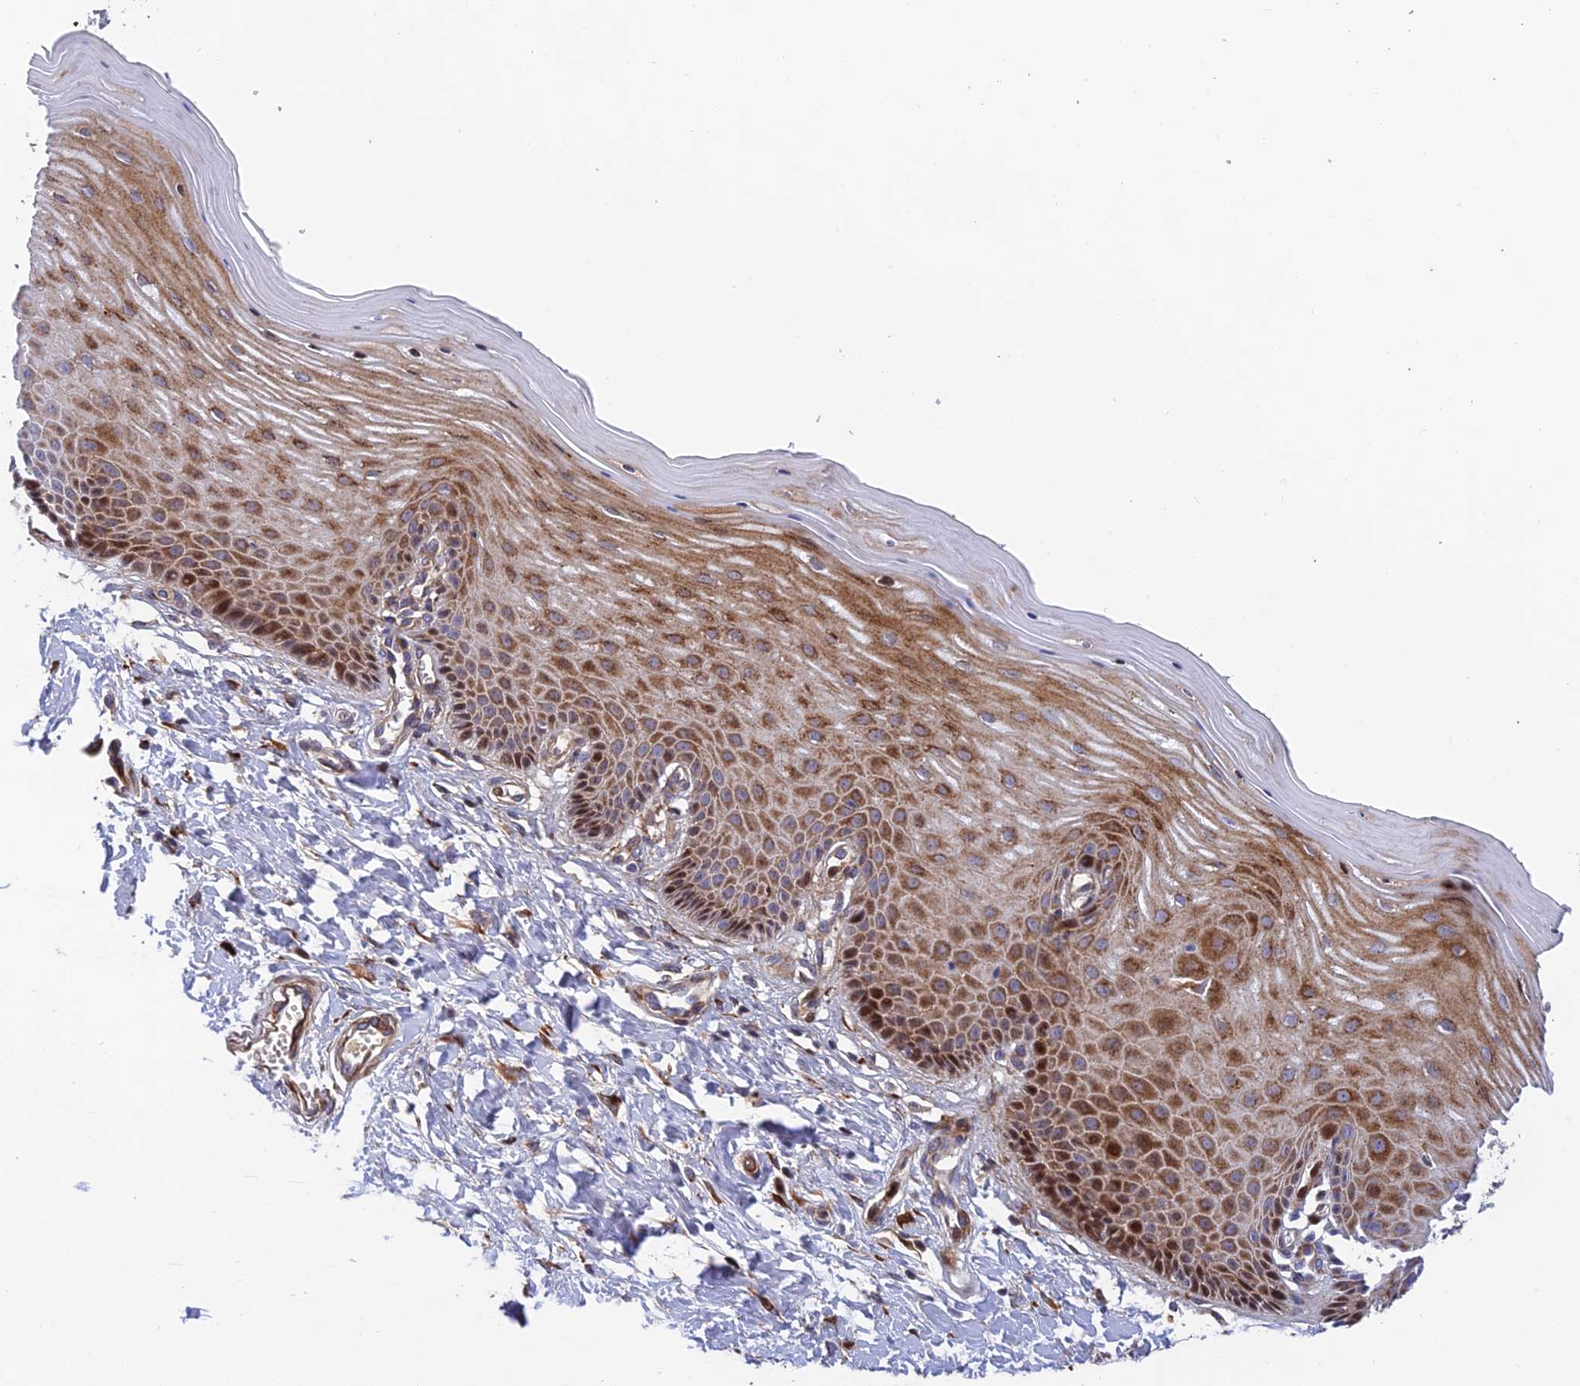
{"staining": {"intensity": "moderate", "quantity": "<25%", "location": "cytoplasmic/membranous"}, "tissue": "cervix", "cell_type": "Glandular cells", "image_type": "normal", "snomed": [{"axis": "morphology", "description": "Normal tissue, NOS"}, {"axis": "topography", "description": "Cervix"}], "caption": "This micrograph displays IHC staining of unremarkable cervix, with low moderate cytoplasmic/membranous positivity in approximately <25% of glandular cells.", "gene": "CPSF4L", "patient": {"sex": "female", "age": 55}}